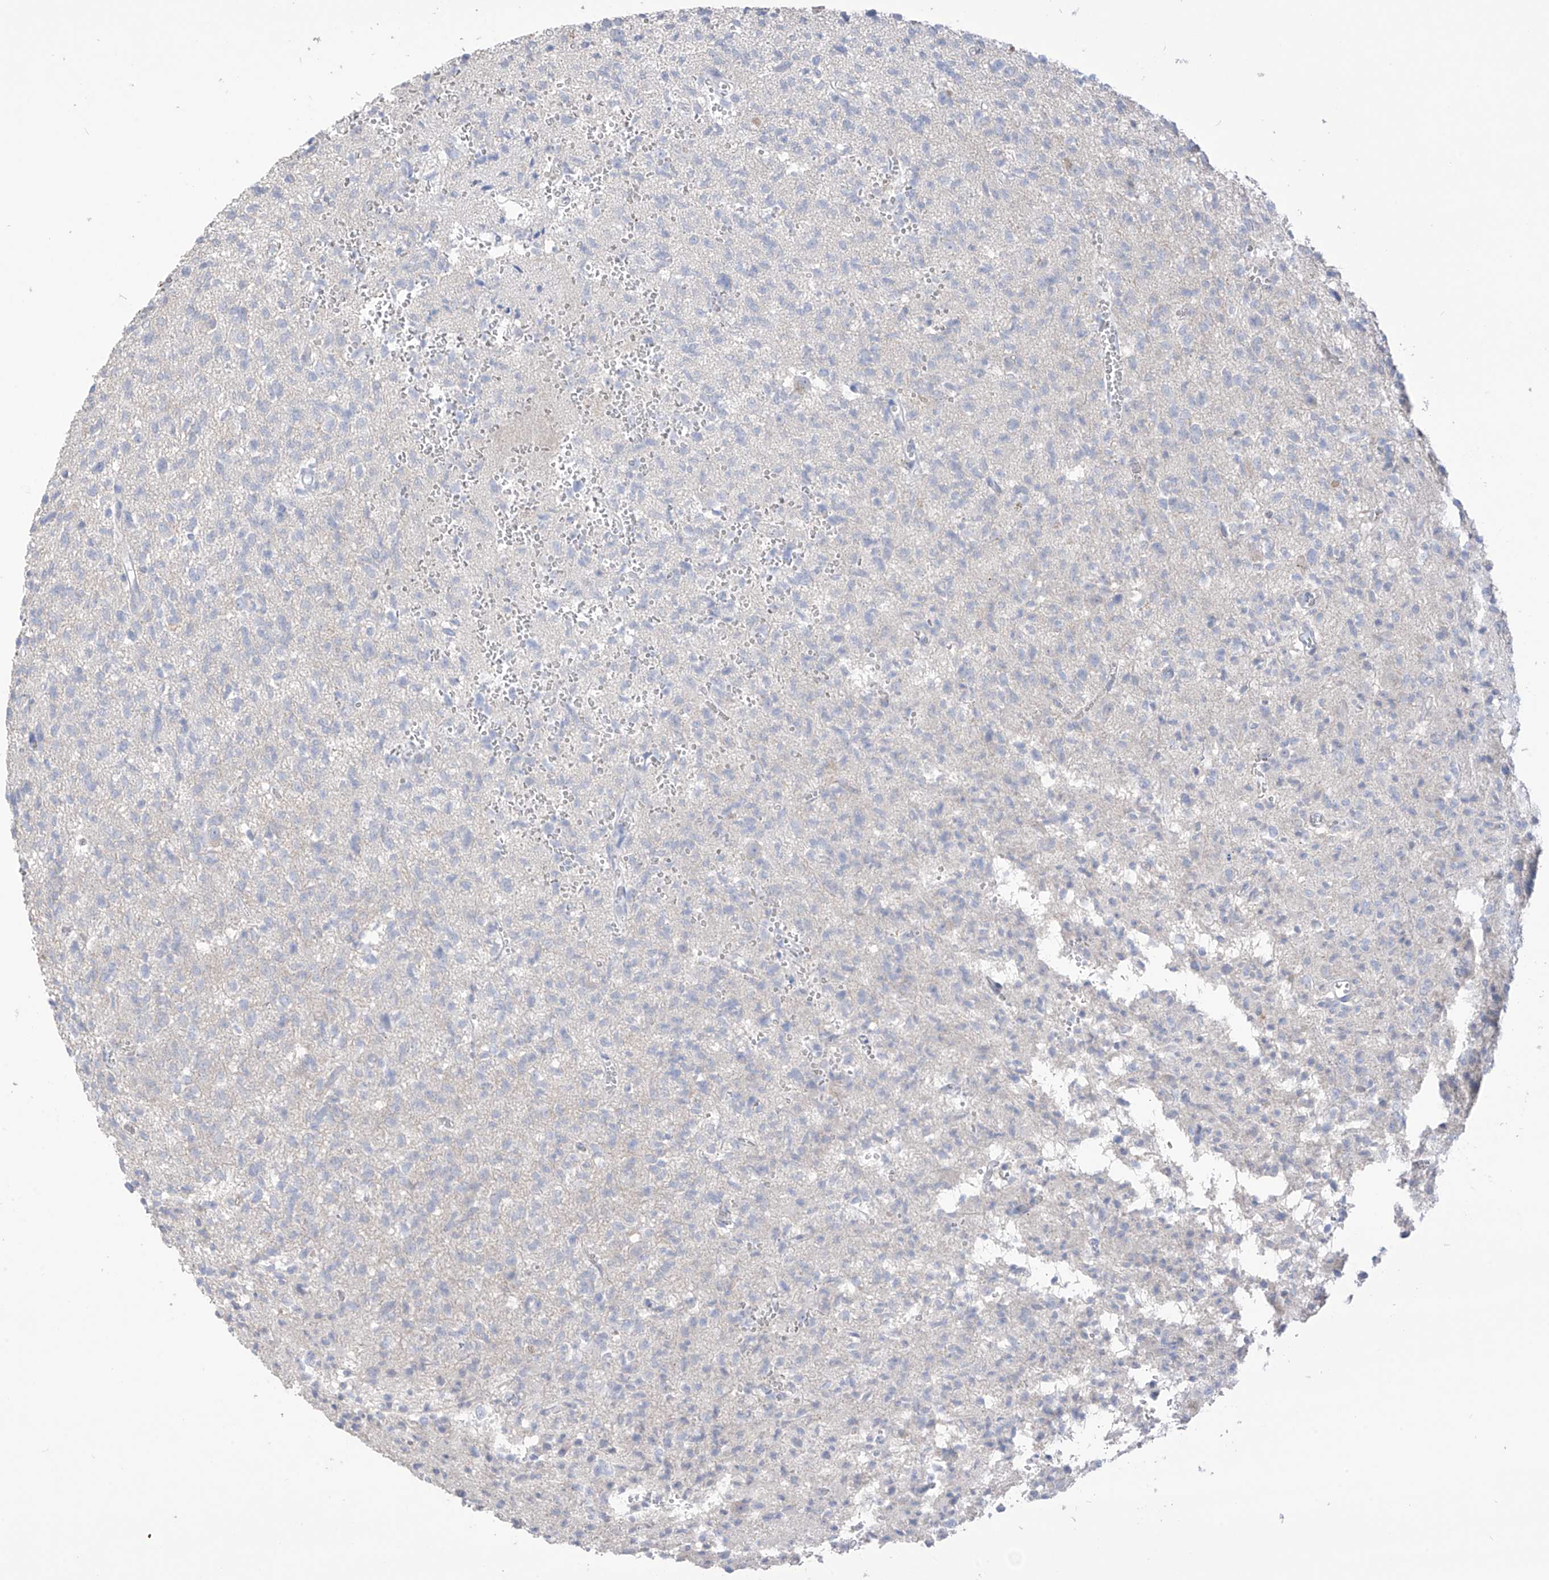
{"staining": {"intensity": "negative", "quantity": "none", "location": "none"}, "tissue": "glioma", "cell_type": "Tumor cells", "image_type": "cancer", "snomed": [{"axis": "morphology", "description": "Glioma, malignant, High grade"}, {"axis": "topography", "description": "Brain"}], "caption": "Immunohistochemistry (IHC) image of neoplastic tissue: human high-grade glioma (malignant) stained with DAB (3,3'-diaminobenzidine) shows no significant protein expression in tumor cells.", "gene": "ASPRV1", "patient": {"sex": "female", "age": 57}}